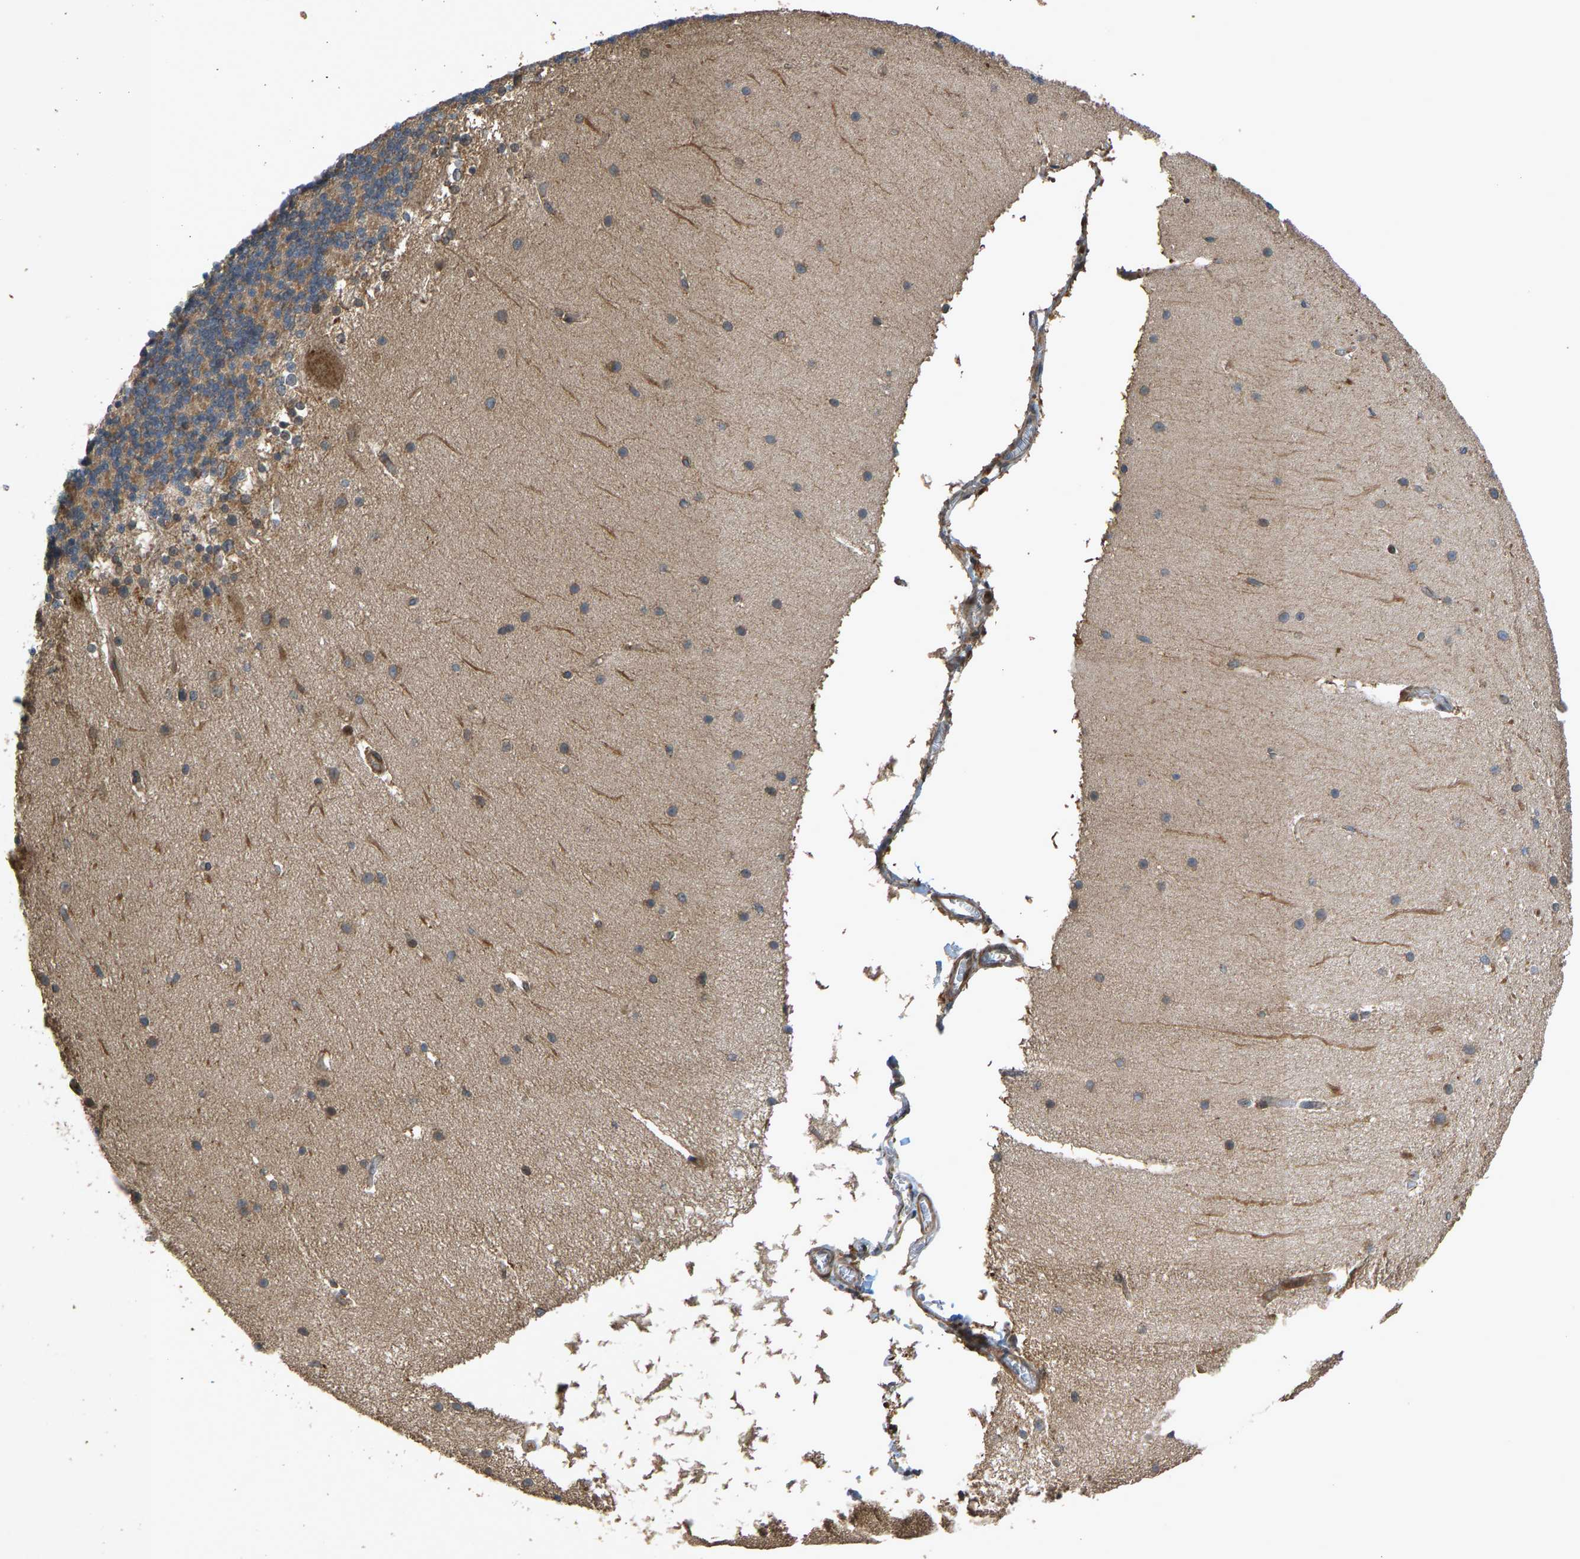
{"staining": {"intensity": "moderate", "quantity": ">75%", "location": "cytoplasmic/membranous"}, "tissue": "cerebellum", "cell_type": "Cells in granular layer", "image_type": "normal", "snomed": [{"axis": "morphology", "description": "Normal tissue, NOS"}, {"axis": "topography", "description": "Cerebellum"}], "caption": "The photomicrograph exhibits immunohistochemical staining of normal cerebellum. There is moderate cytoplasmic/membranous positivity is present in approximately >75% of cells in granular layer. (Stains: DAB in brown, nuclei in blue, Microscopy: brightfield microscopy at high magnification).", "gene": "RPN2", "patient": {"sex": "female", "age": 19}}